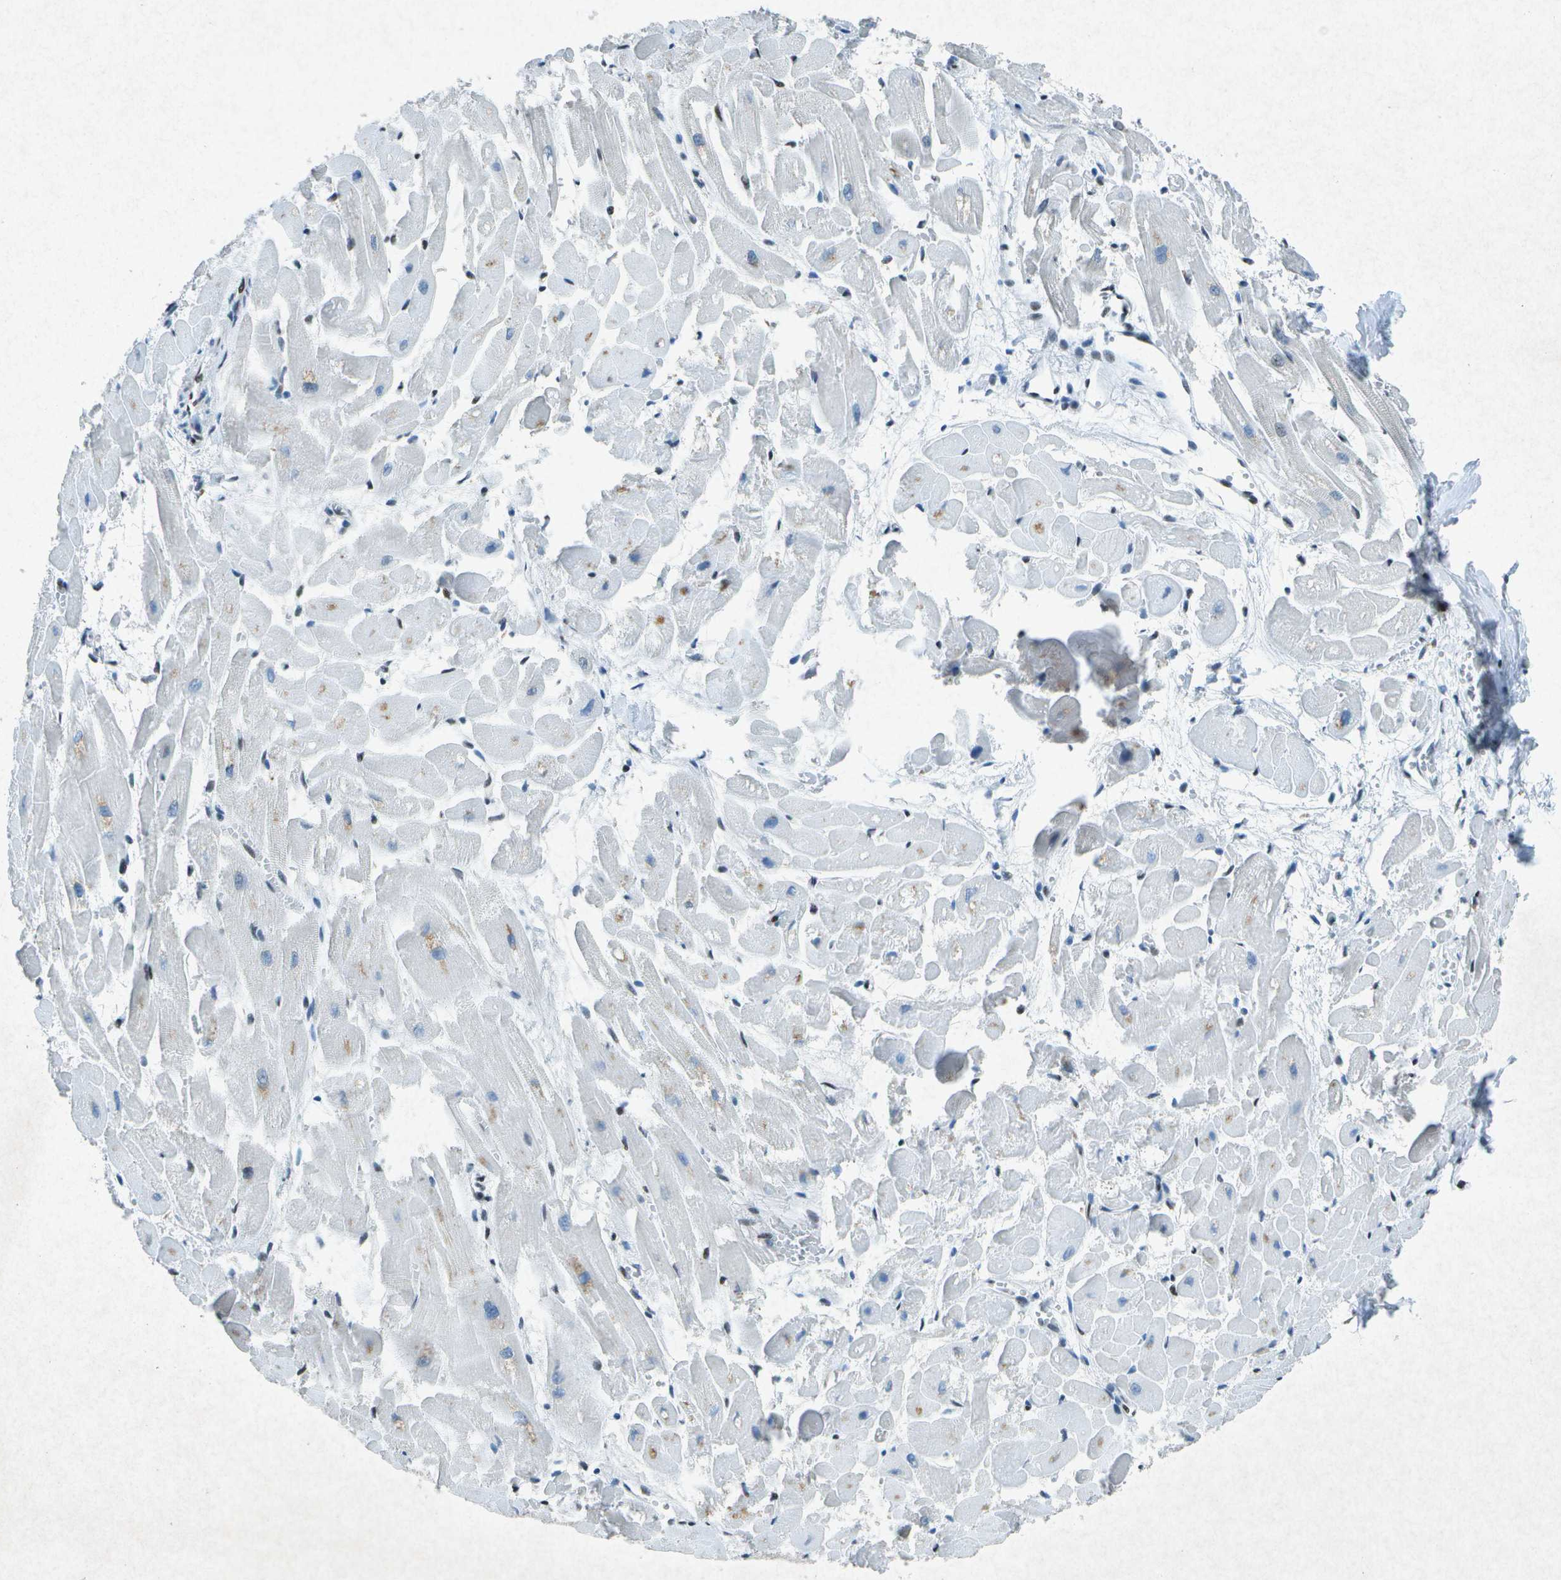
{"staining": {"intensity": "moderate", "quantity": "<25%", "location": "nuclear"}, "tissue": "heart muscle", "cell_type": "Cardiomyocytes", "image_type": "normal", "snomed": [{"axis": "morphology", "description": "Normal tissue, NOS"}, {"axis": "topography", "description": "Heart"}], "caption": "The image displays staining of benign heart muscle, revealing moderate nuclear protein expression (brown color) within cardiomyocytes.", "gene": "MTA2", "patient": {"sex": "female", "age": 19}}